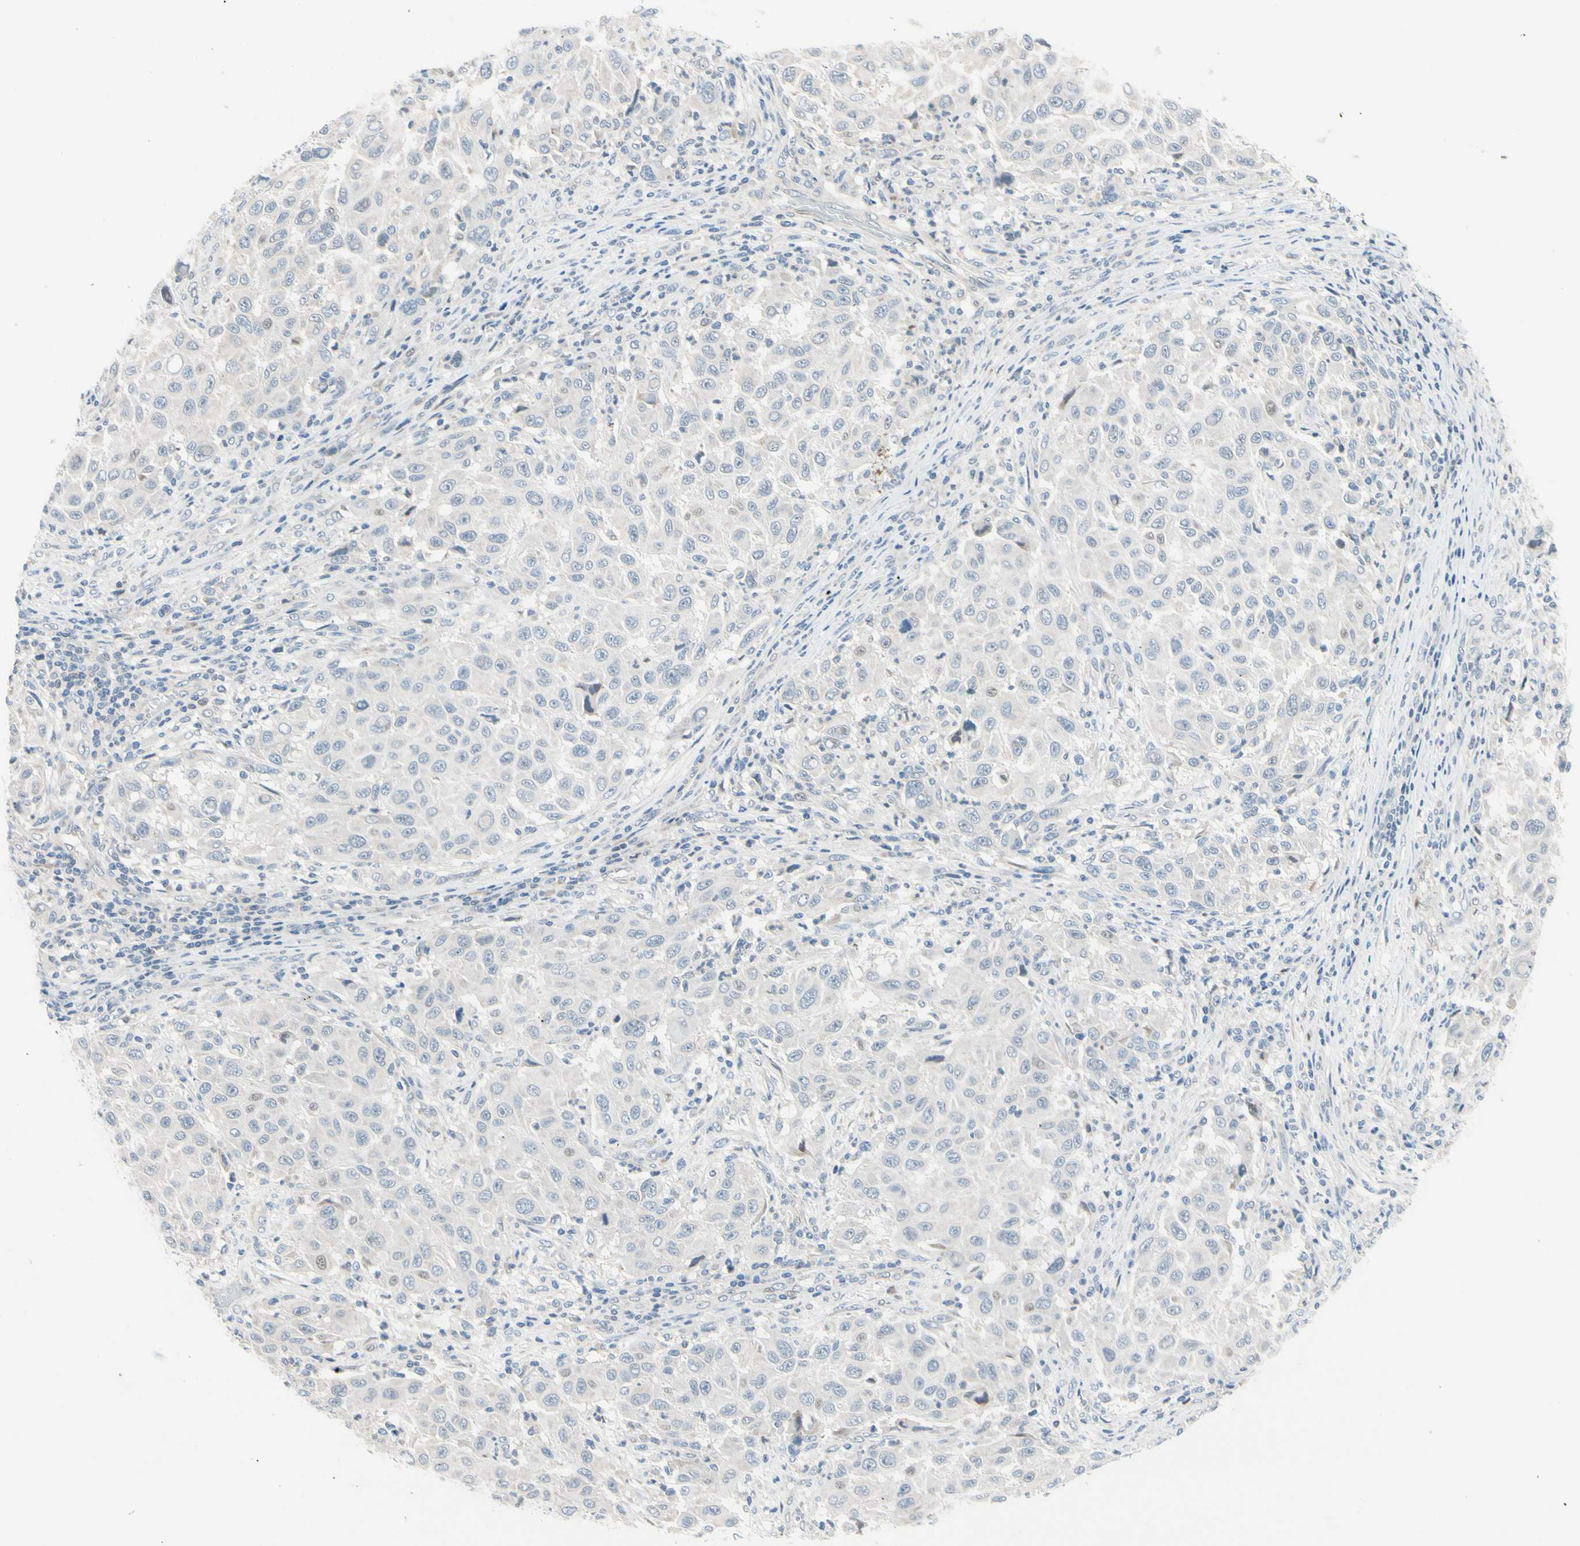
{"staining": {"intensity": "negative", "quantity": "none", "location": "none"}, "tissue": "melanoma", "cell_type": "Tumor cells", "image_type": "cancer", "snomed": [{"axis": "morphology", "description": "Malignant melanoma, Metastatic site"}, {"axis": "topography", "description": "Lymph node"}], "caption": "Human malignant melanoma (metastatic site) stained for a protein using IHC shows no staining in tumor cells.", "gene": "CFAP36", "patient": {"sex": "male", "age": 61}}